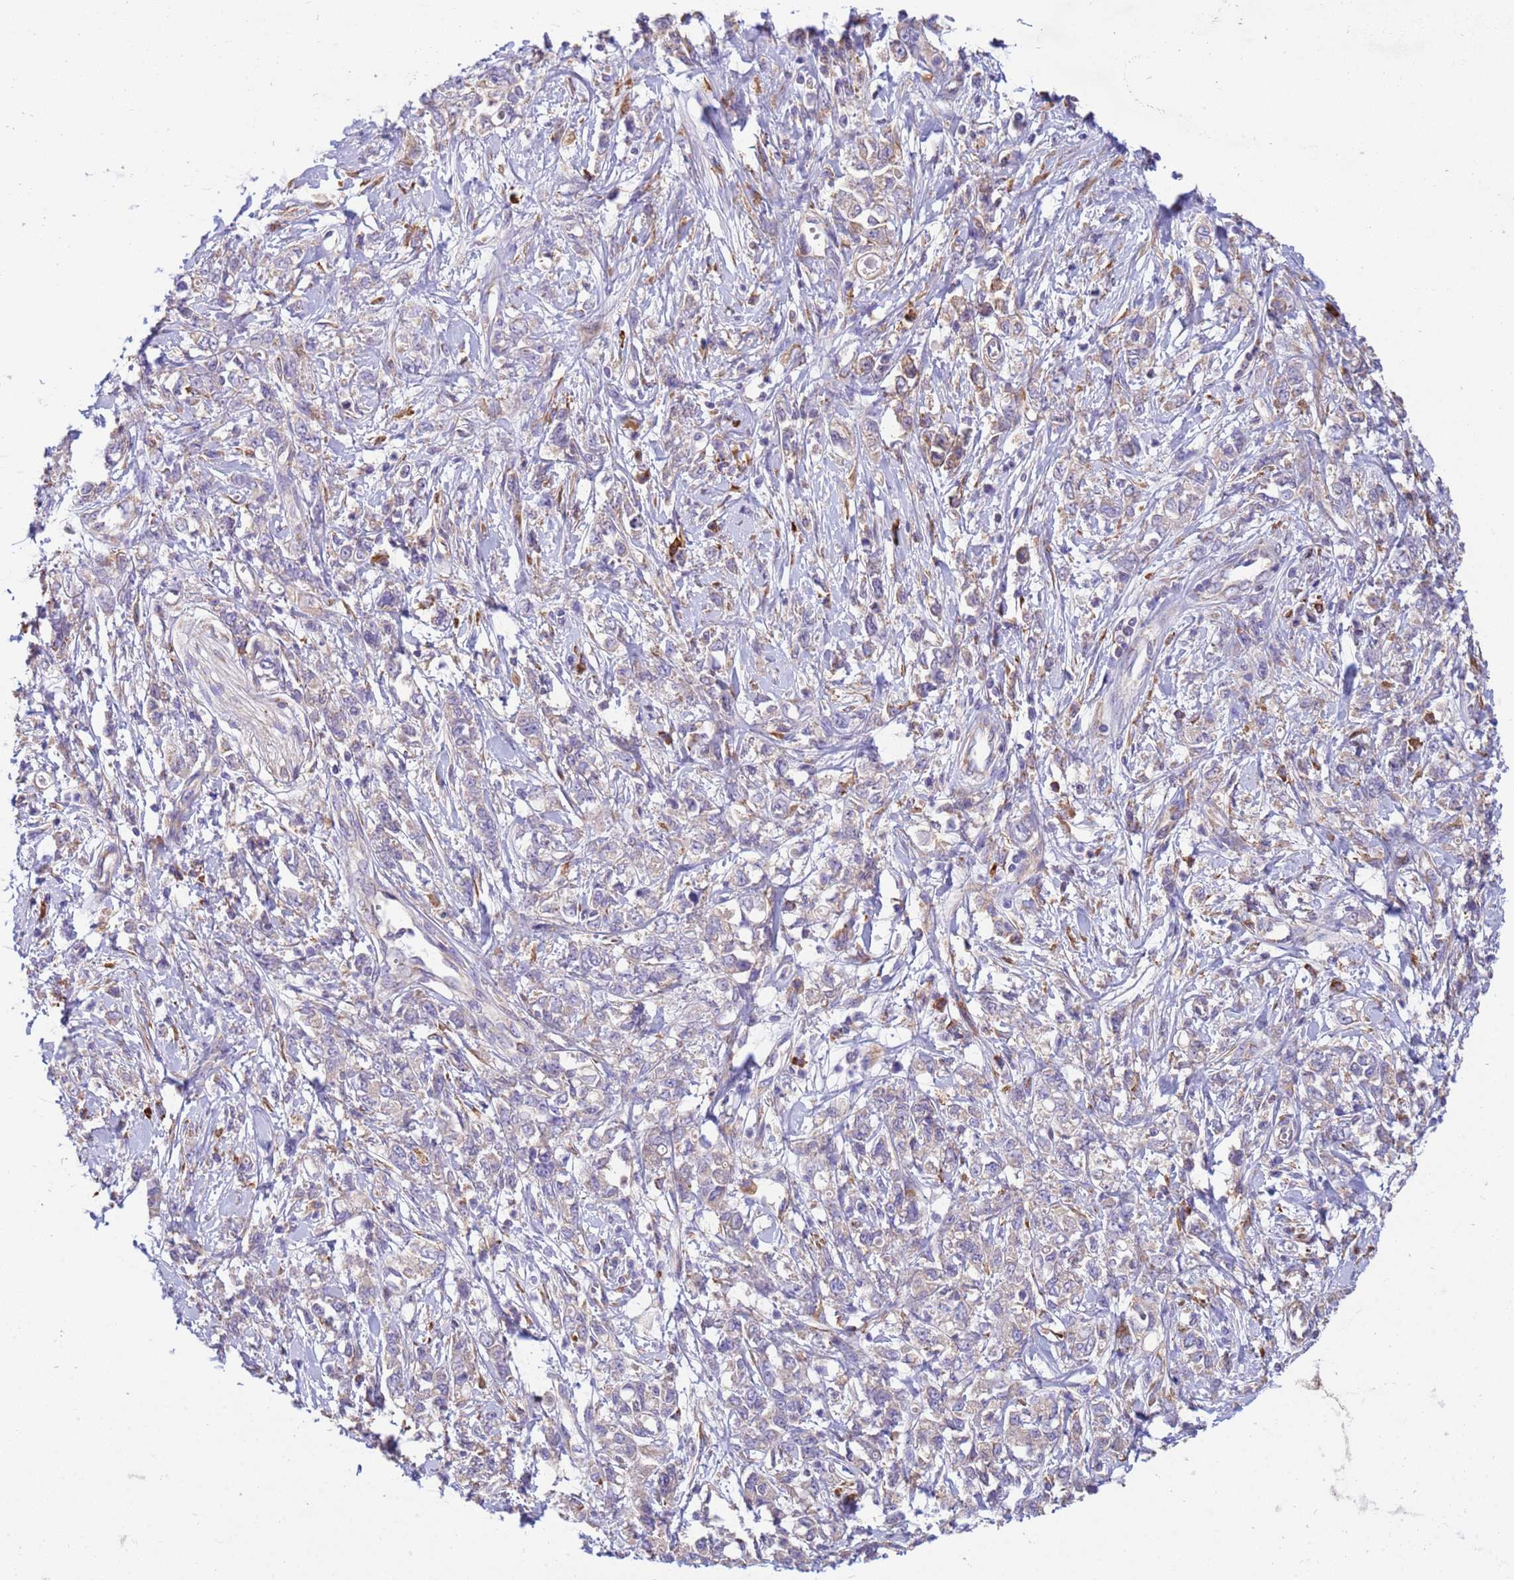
{"staining": {"intensity": "weak", "quantity": "25%-75%", "location": "cytoplasmic/membranous"}, "tissue": "stomach cancer", "cell_type": "Tumor cells", "image_type": "cancer", "snomed": [{"axis": "morphology", "description": "Adenocarcinoma, NOS"}, {"axis": "topography", "description": "Stomach"}], "caption": "Brown immunohistochemical staining in stomach adenocarcinoma displays weak cytoplasmic/membranous positivity in approximately 25%-75% of tumor cells. Using DAB (3,3'-diaminobenzidine) (brown) and hematoxylin (blue) stains, captured at high magnification using brightfield microscopy.", "gene": "THAP5", "patient": {"sex": "female", "age": 76}}